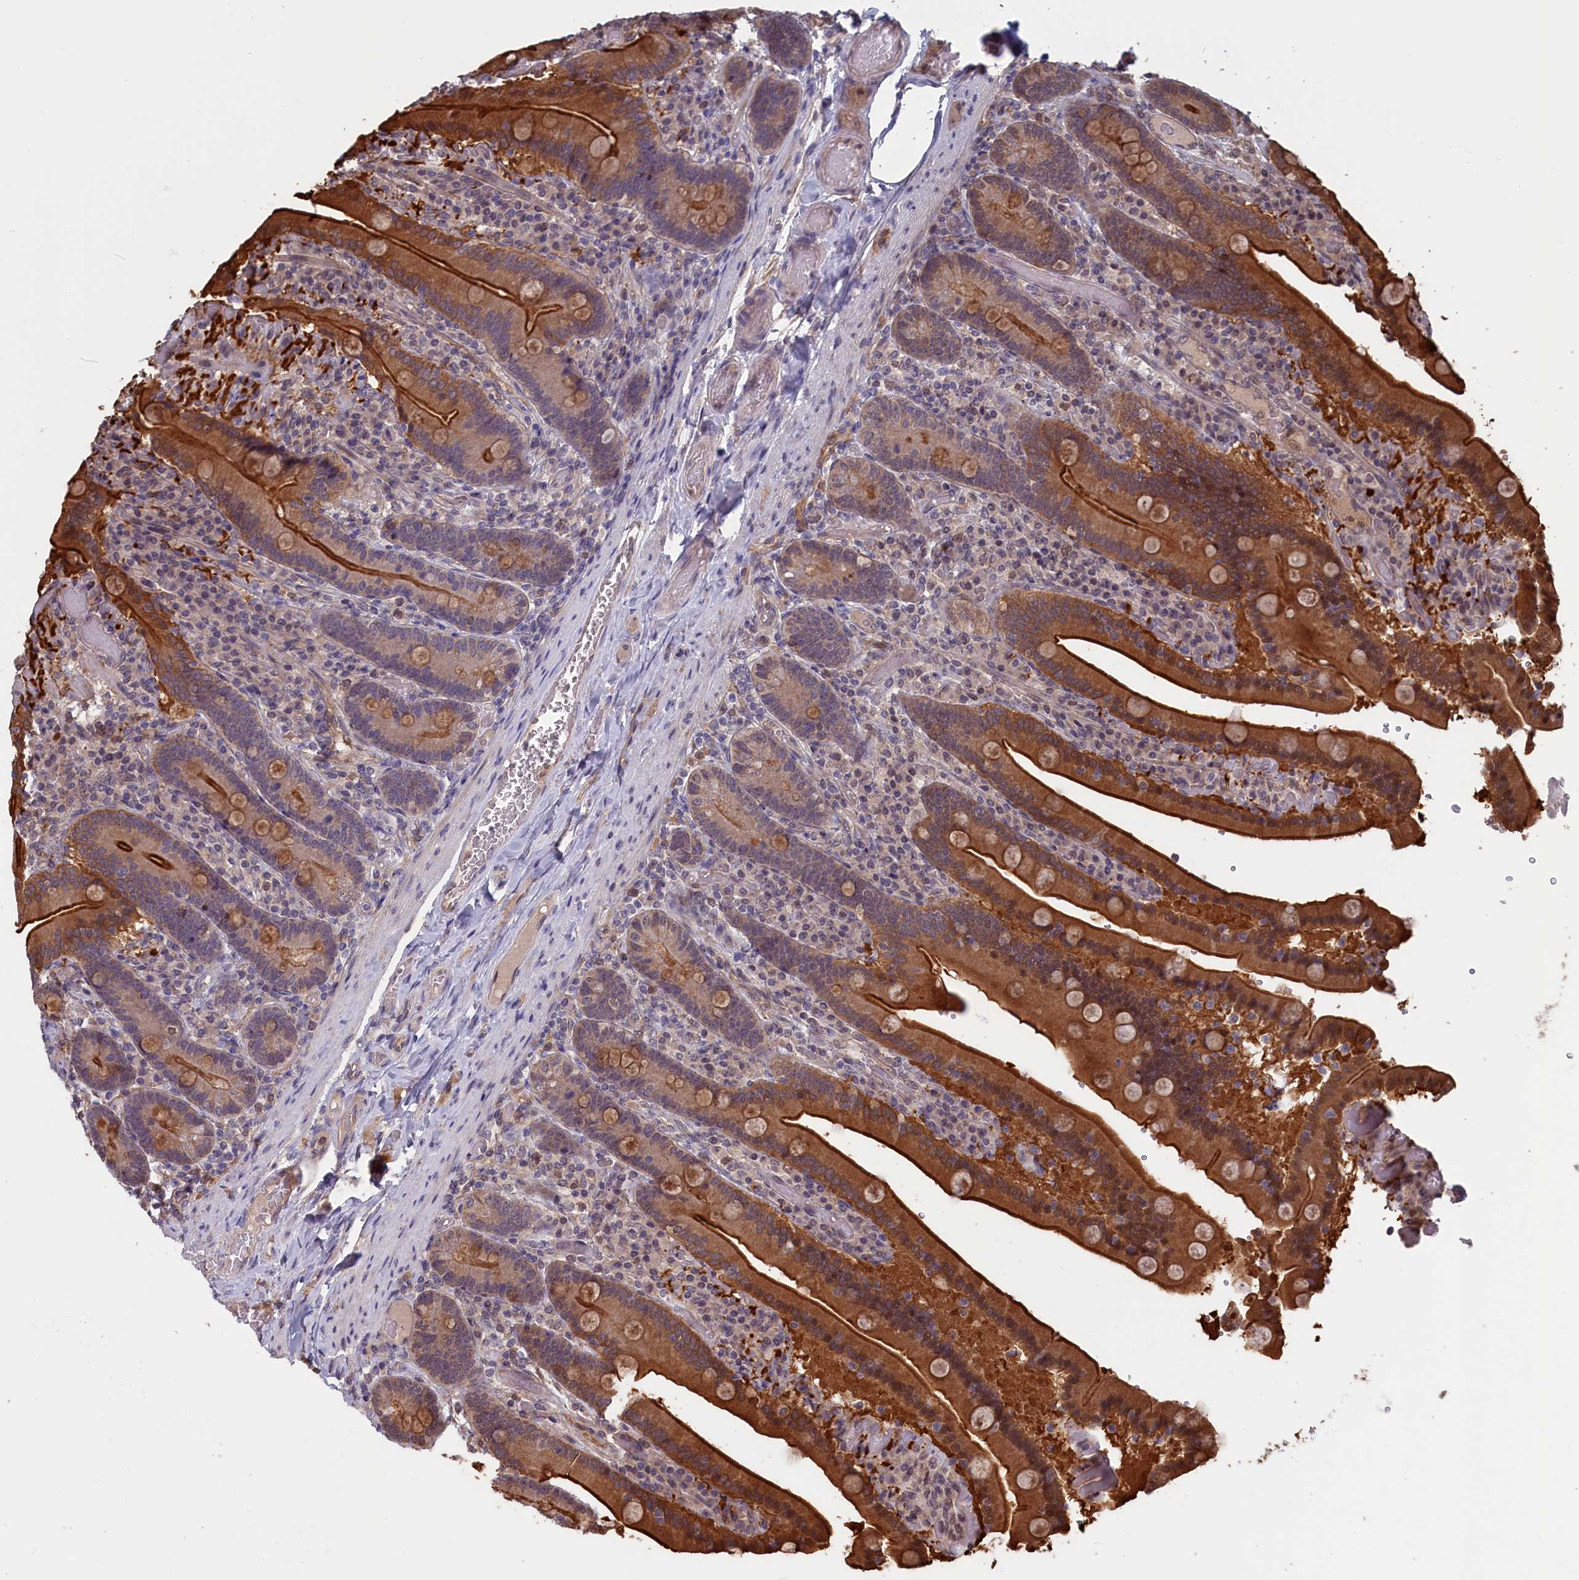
{"staining": {"intensity": "strong", "quantity": "25%-75%", "location": "cytoplasmic/membranous"}, "tissue": "duodenum", "cell_type": "Glandular cells", "image_type": "normal", "snomed": [{"axis": "morphology", "description": "Normal tissue, NOS"}, {"axis": "topography", "description": "Duodenum"}], "caption": "Immunohistochemistry (IHC) (DAB (3,3'-diaminobenzidine)) staining of unremarkable duodenum demonstrates strong cytoplasmic/membranous protein staining in approximately 25%-75% of glandular cells.", "gene": "PLP2", "patient": {"sex": "female", "age": 62}}